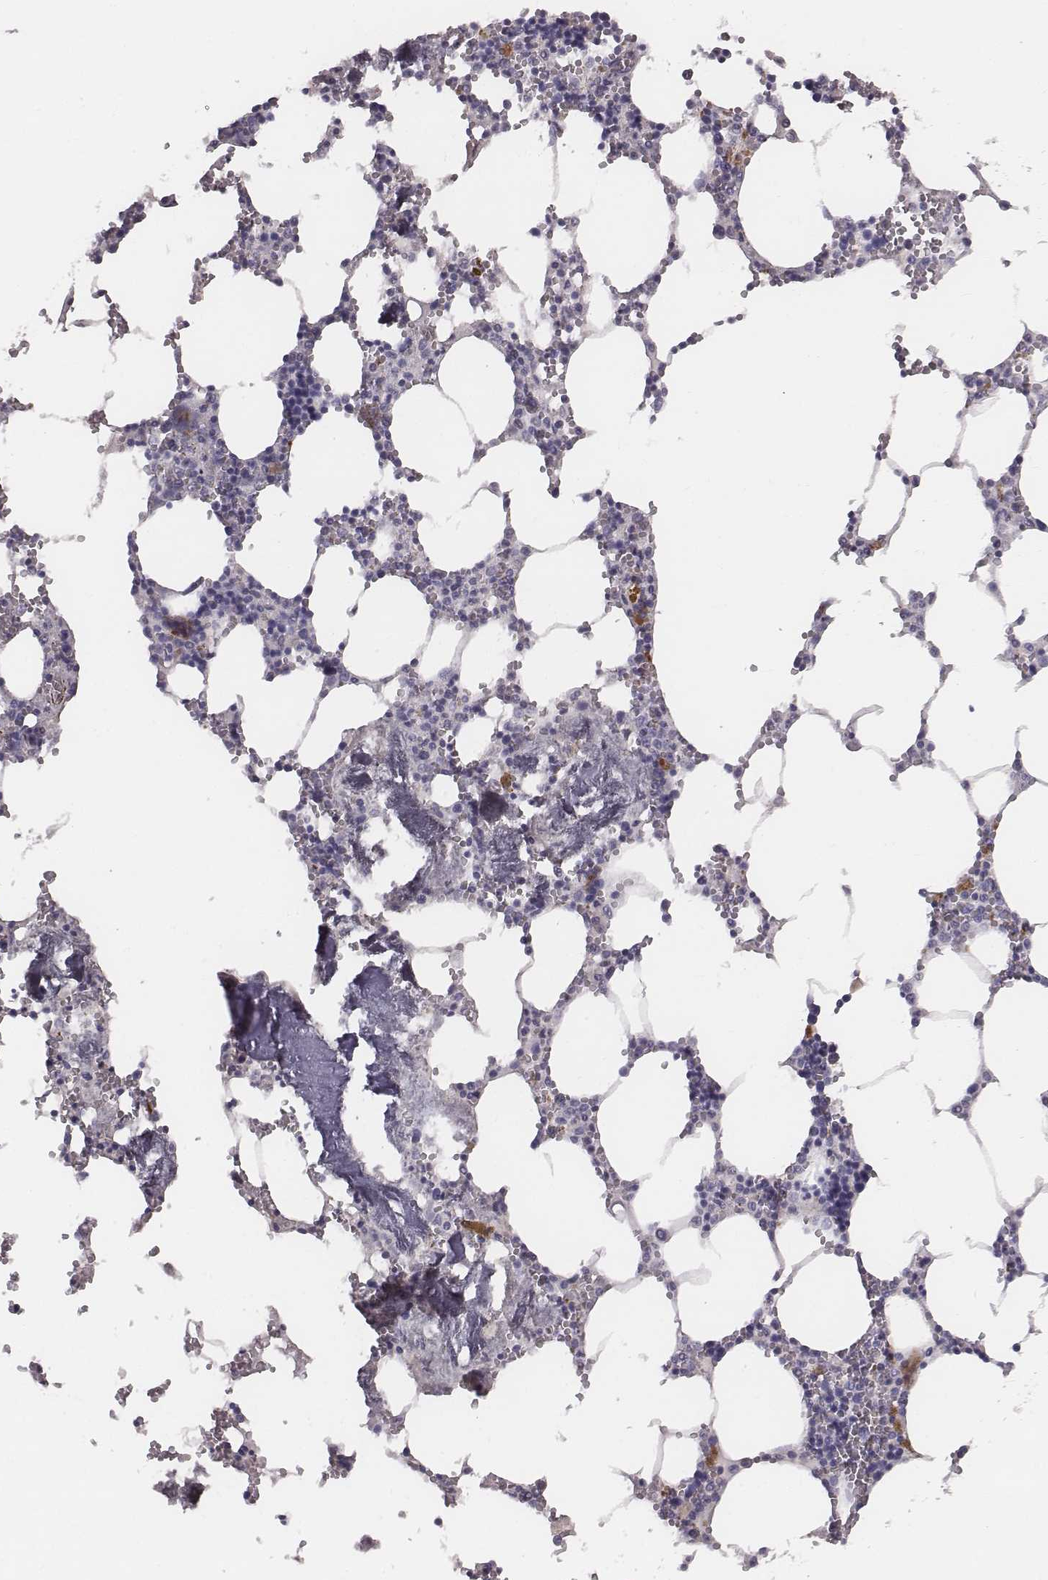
{"staining": {"intensity": "moderate", "quantity": "<25%", "location": "cytoplasmic/membranous"}, "tissue": "bone marrow", "cell_type": "Hematopoietic cells", "image_type": "normal", "snomed": [{"axis": "morphology", "description": "Normal tissue, NOS"}, {"axis": "topography", "description": "Bone marrow"}], "caption": "Protein staining exhibits moderate cytoplasmic/membranous positivity in approximately <25% of hematopoietic cells in unremarkable bone marrow.", "gene": "PRKCZ", "patient": {"sex": "male", "age": 54}}